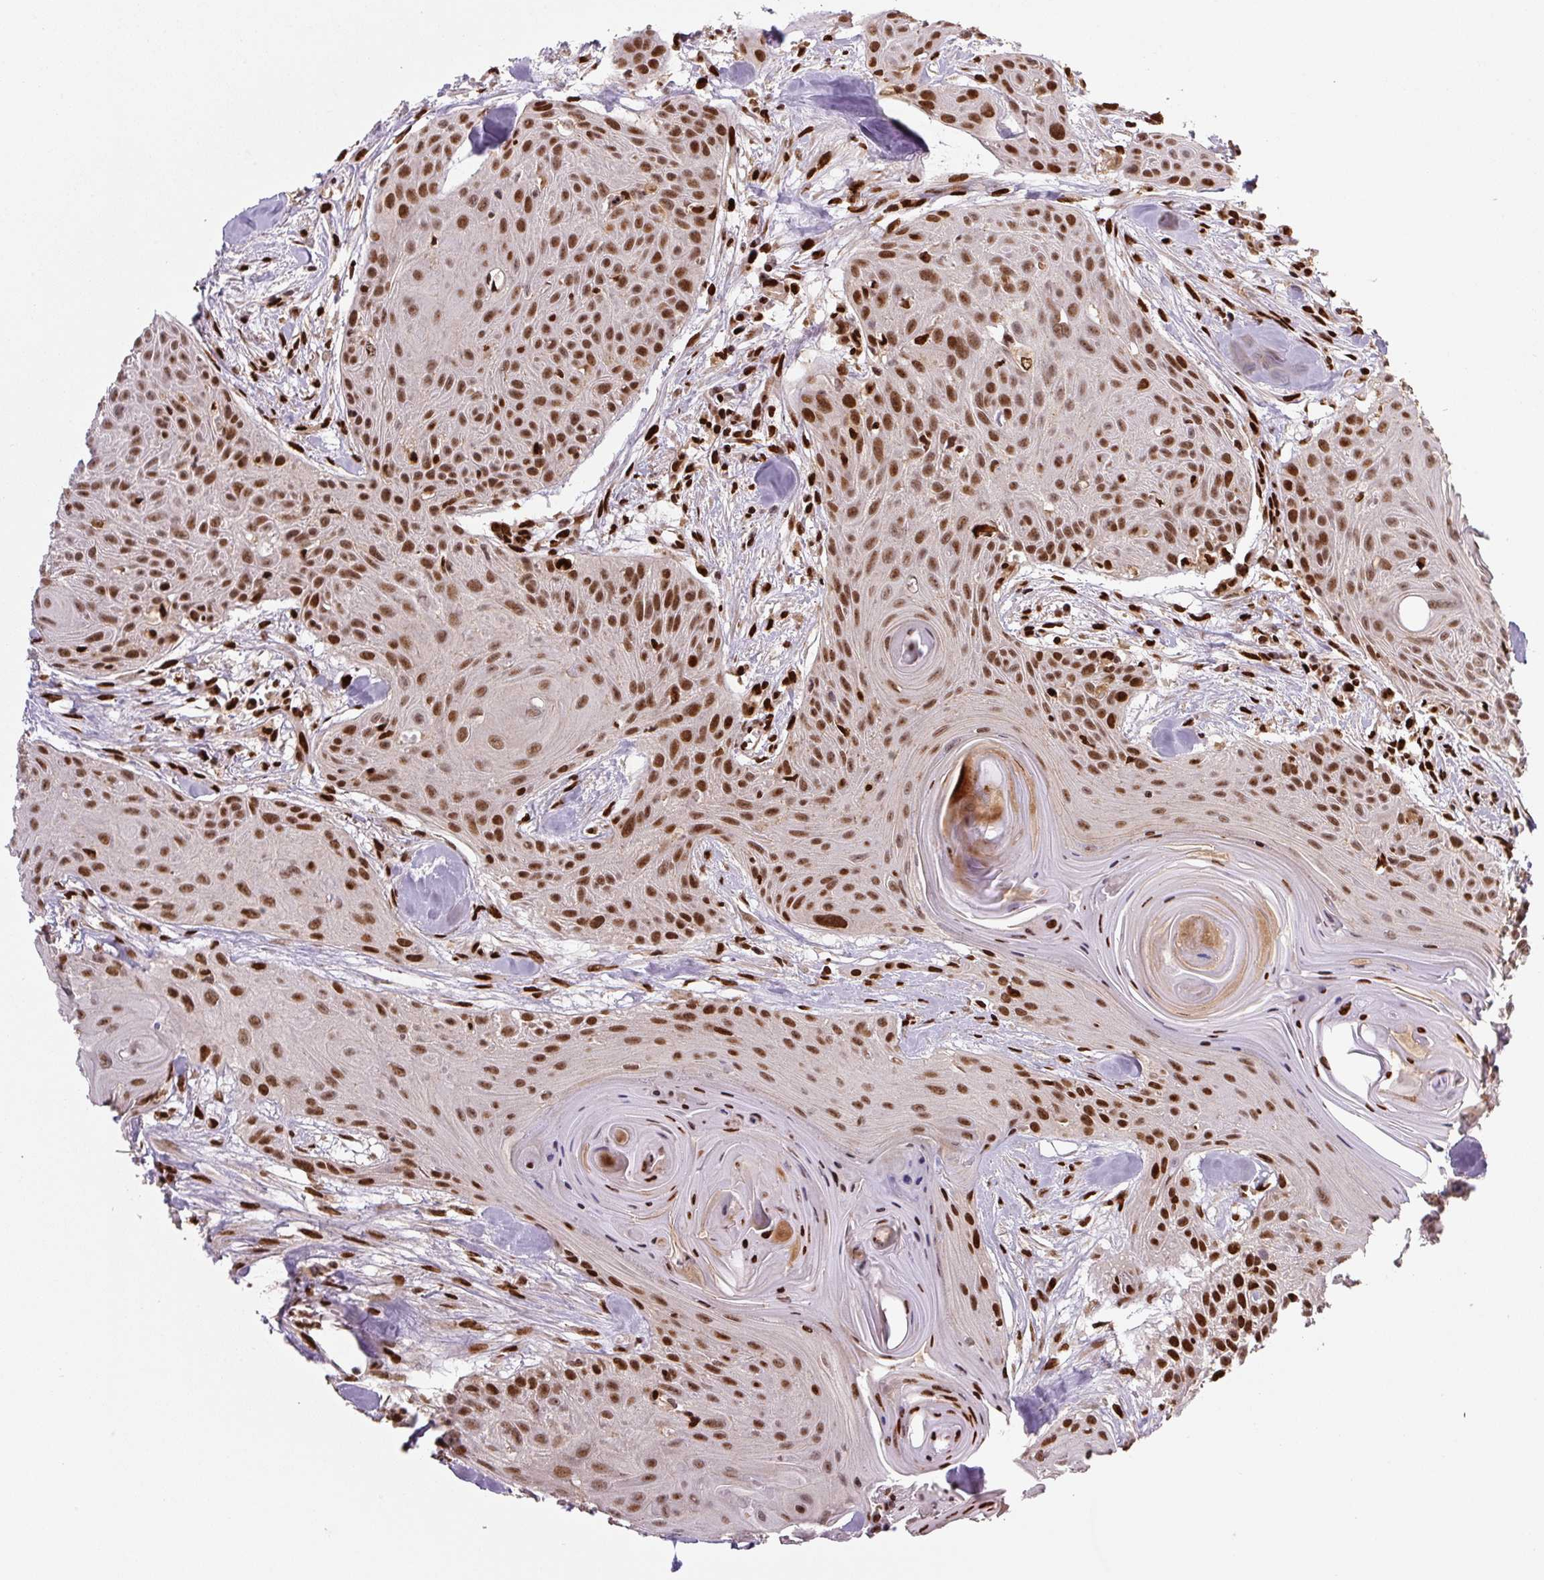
{"staining": {"intensity": "strong", "quantity": ">75%", "location": "nuclear"}, "tissue": "head and neck cancer", "cell_type": "Tumor cells", "image_type": "cancer", "snomed": [{"axis": "morphology", "description": "Squamous cell carcinoma, NOS"}, {"axis": "topography", "description": "Lymph node"}, {"axis": "topography", "description": "Salivary gland"}, {"axis": "topography", "description": "Head-Neck"}], "caption": "Tumor cells exhibit strong nuclear staining in about >75% of cells in head and neck cancer (squamous cell carcinoma). (Brightfield microscopy of DAB IHC at high magnification).", "gene": "PYDC2", "patient": {"sex": "female", "age": 74}}